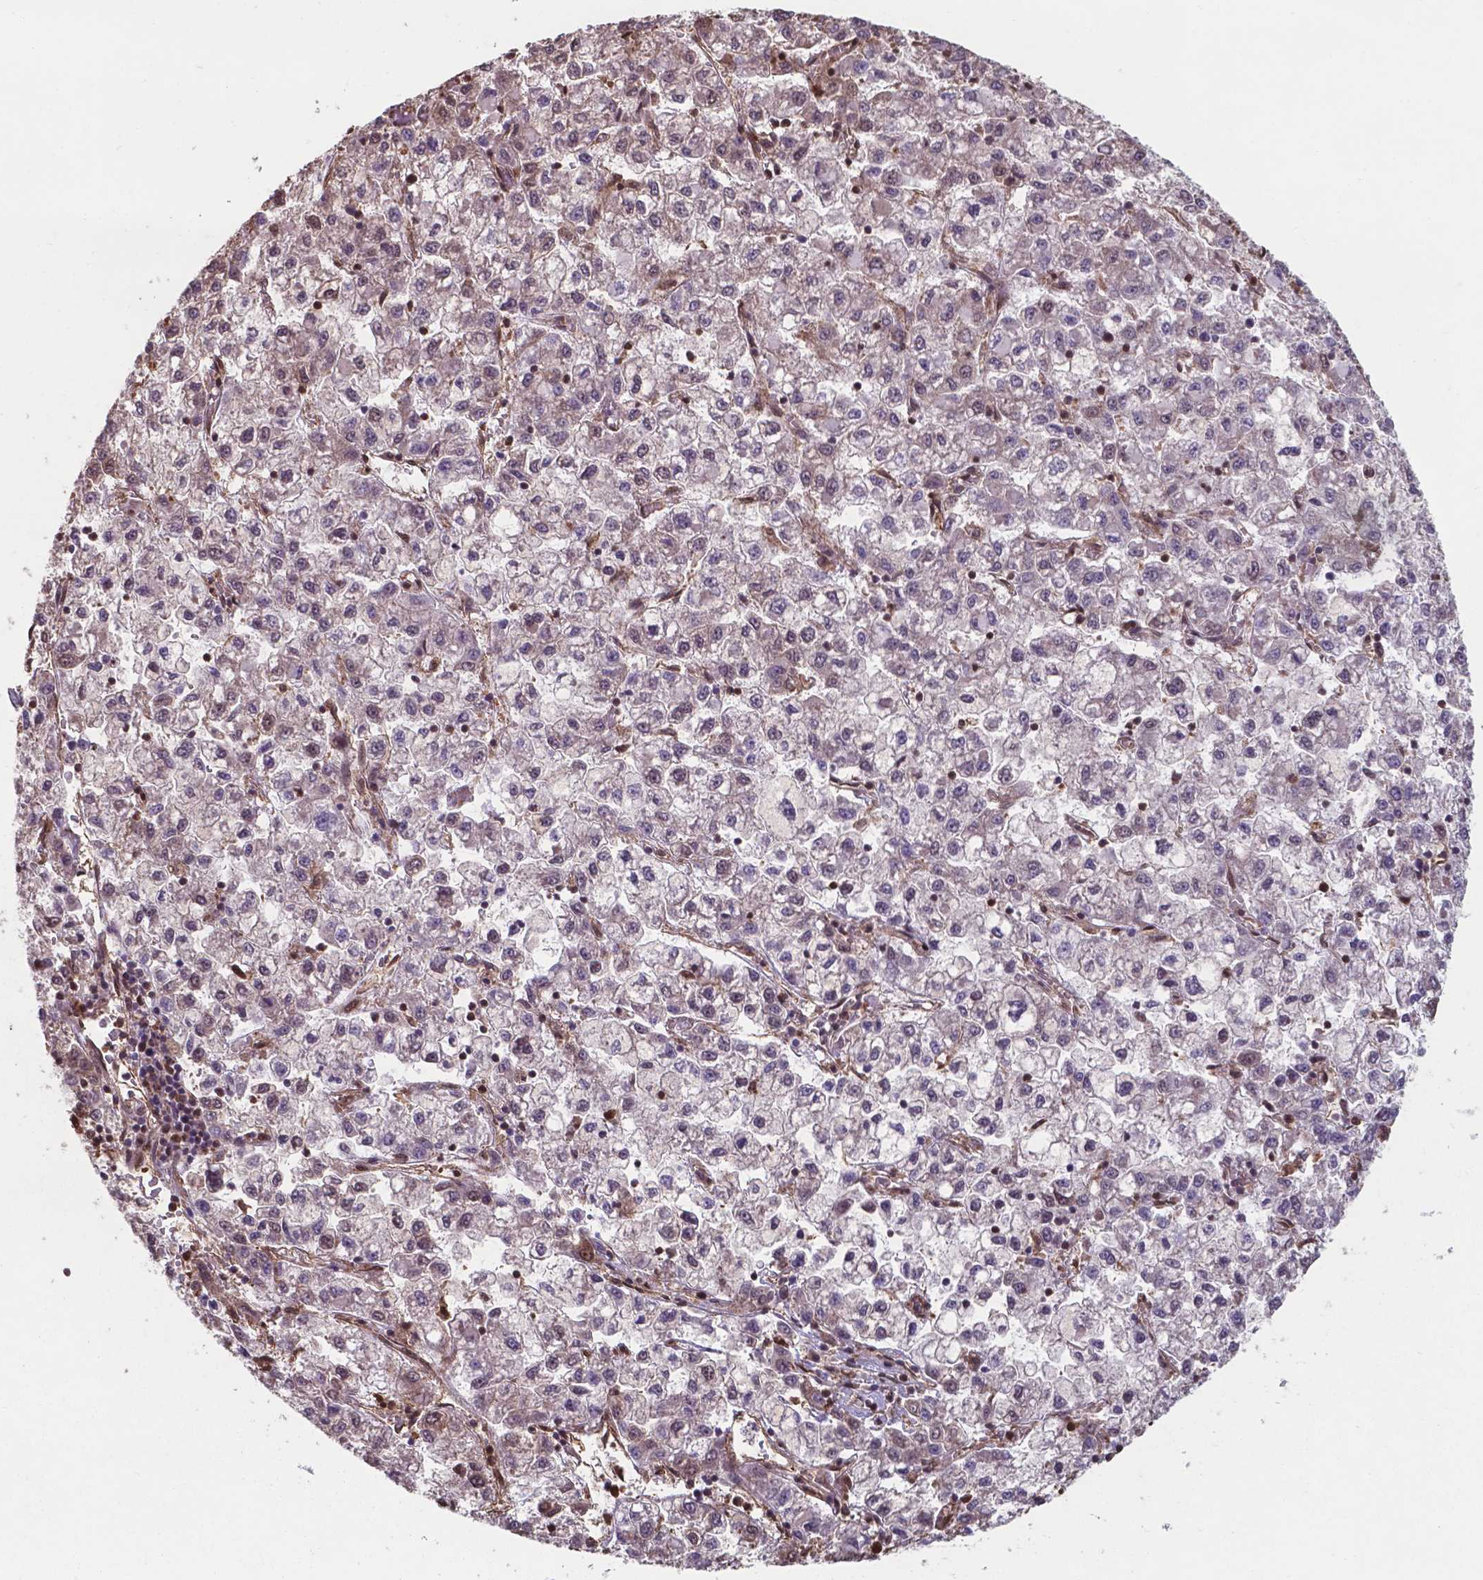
{"staining": {"intensity": "moderate", "quantity": "<25%", "location": "nuclear"}, "tissue": "liver cancer", "cell_type": "Tumor cells", "image_type": "cancer", "snomed": [{"axis": "morphology", "description": "Carcinoma, Hepatocellular, NOS"}, {"axis": "topography", "description": "Liver"}], "caption": "Immunohistochemical staining of liver cancer (hepatocellular carcinoma) displays moderate nuclear protein staining in about <25% of tumor cells.", "gene": "CHP2", "patient": {"sex": "male", "age": 40}}